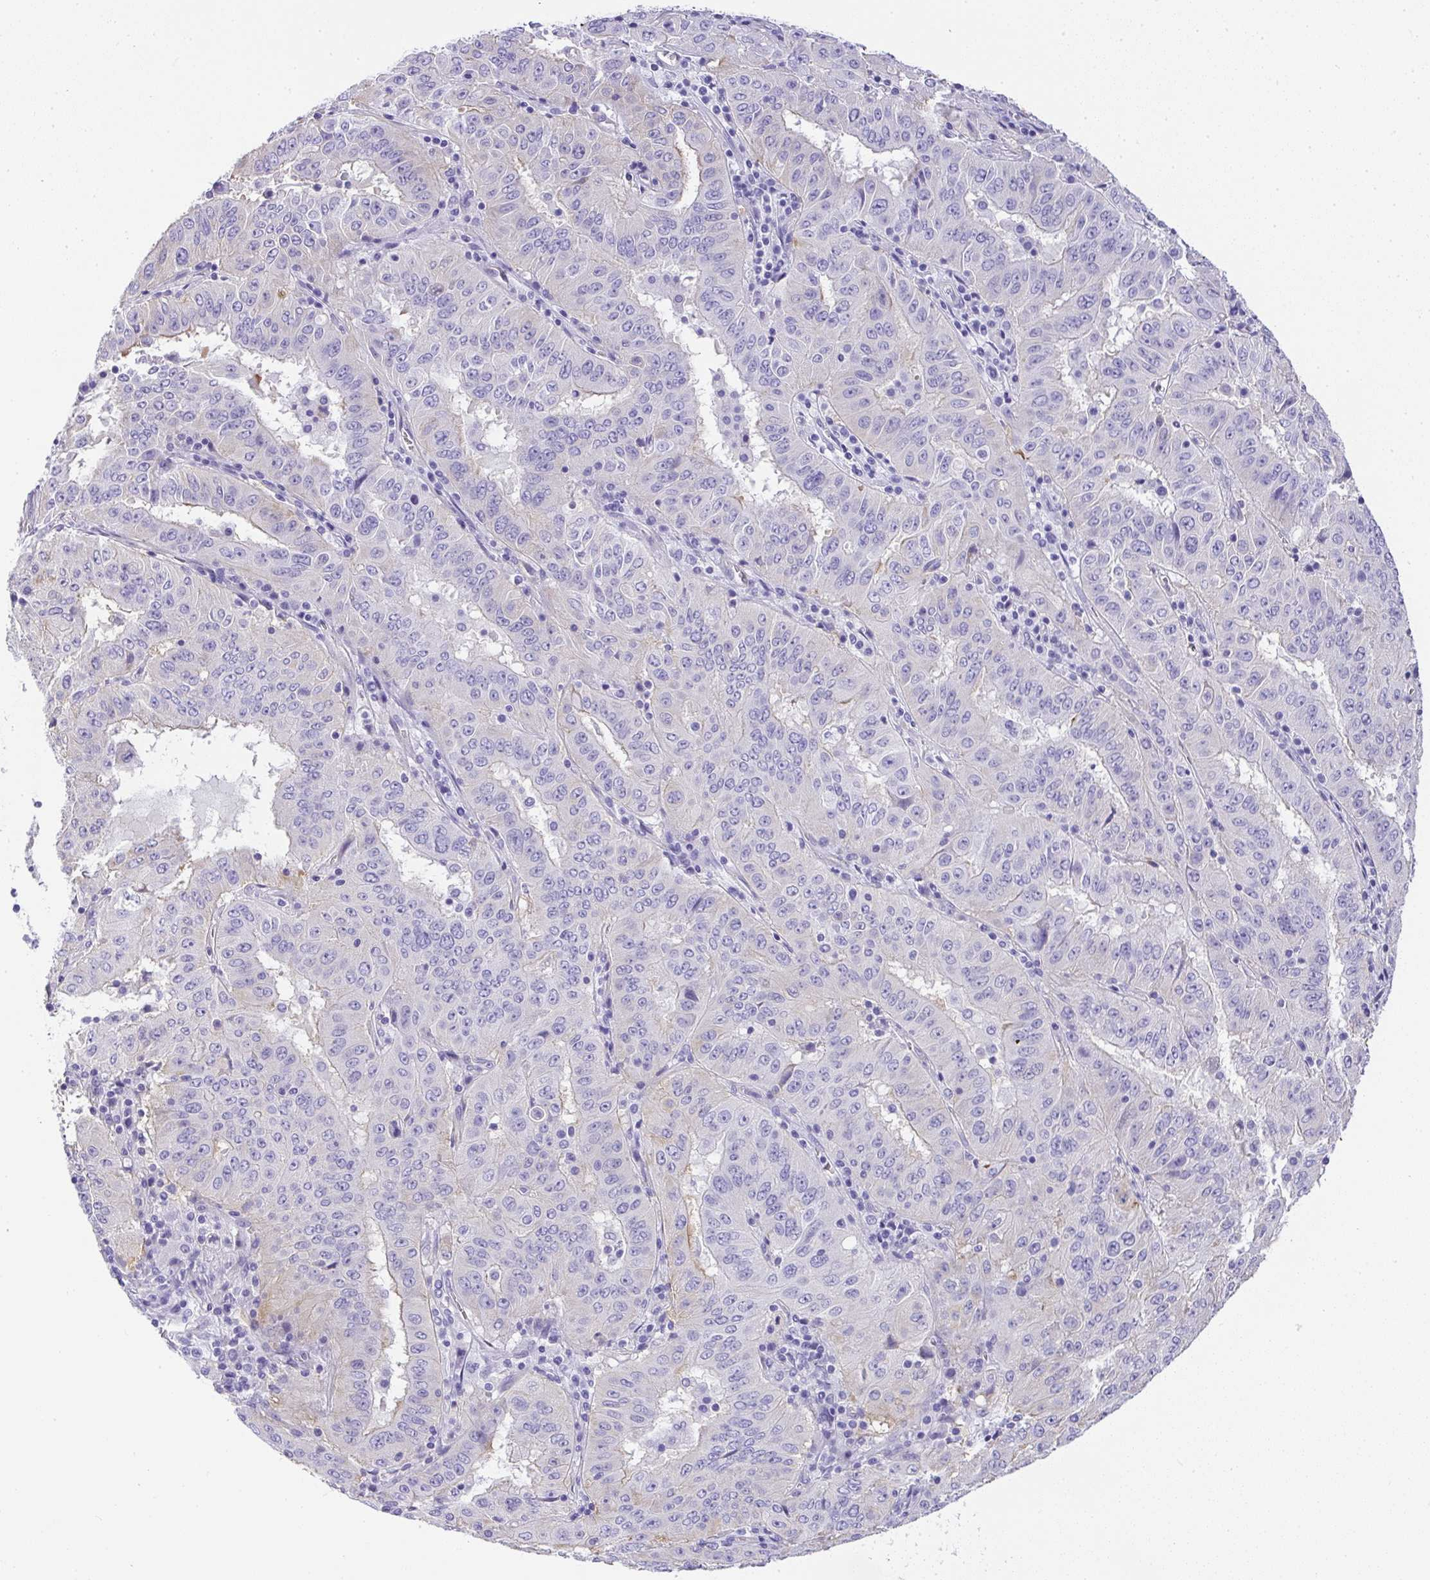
{"staining": {"intensity": "negative", "quantity": "none", "location": "none"}, "tissue": "pancreatic cancer", "cell_type": "Tumor cells", "image_type": "cancer", "snomed": [{"axis": "morphology", "description": "Adenocarcinoma, NOS"}, {"axis": "topography", "description": "Pancreas"}], "caption": "Tumor cells are negative for brown protein staining in pancreatic cancer. (DAB (3,3'-diaminobenzidine) immunohistochemistry (IHC) visualized using brightfield microscopy, high magnification).", "gene": "PLPPR3", "patient": {"sex": "male", "age": 63}}